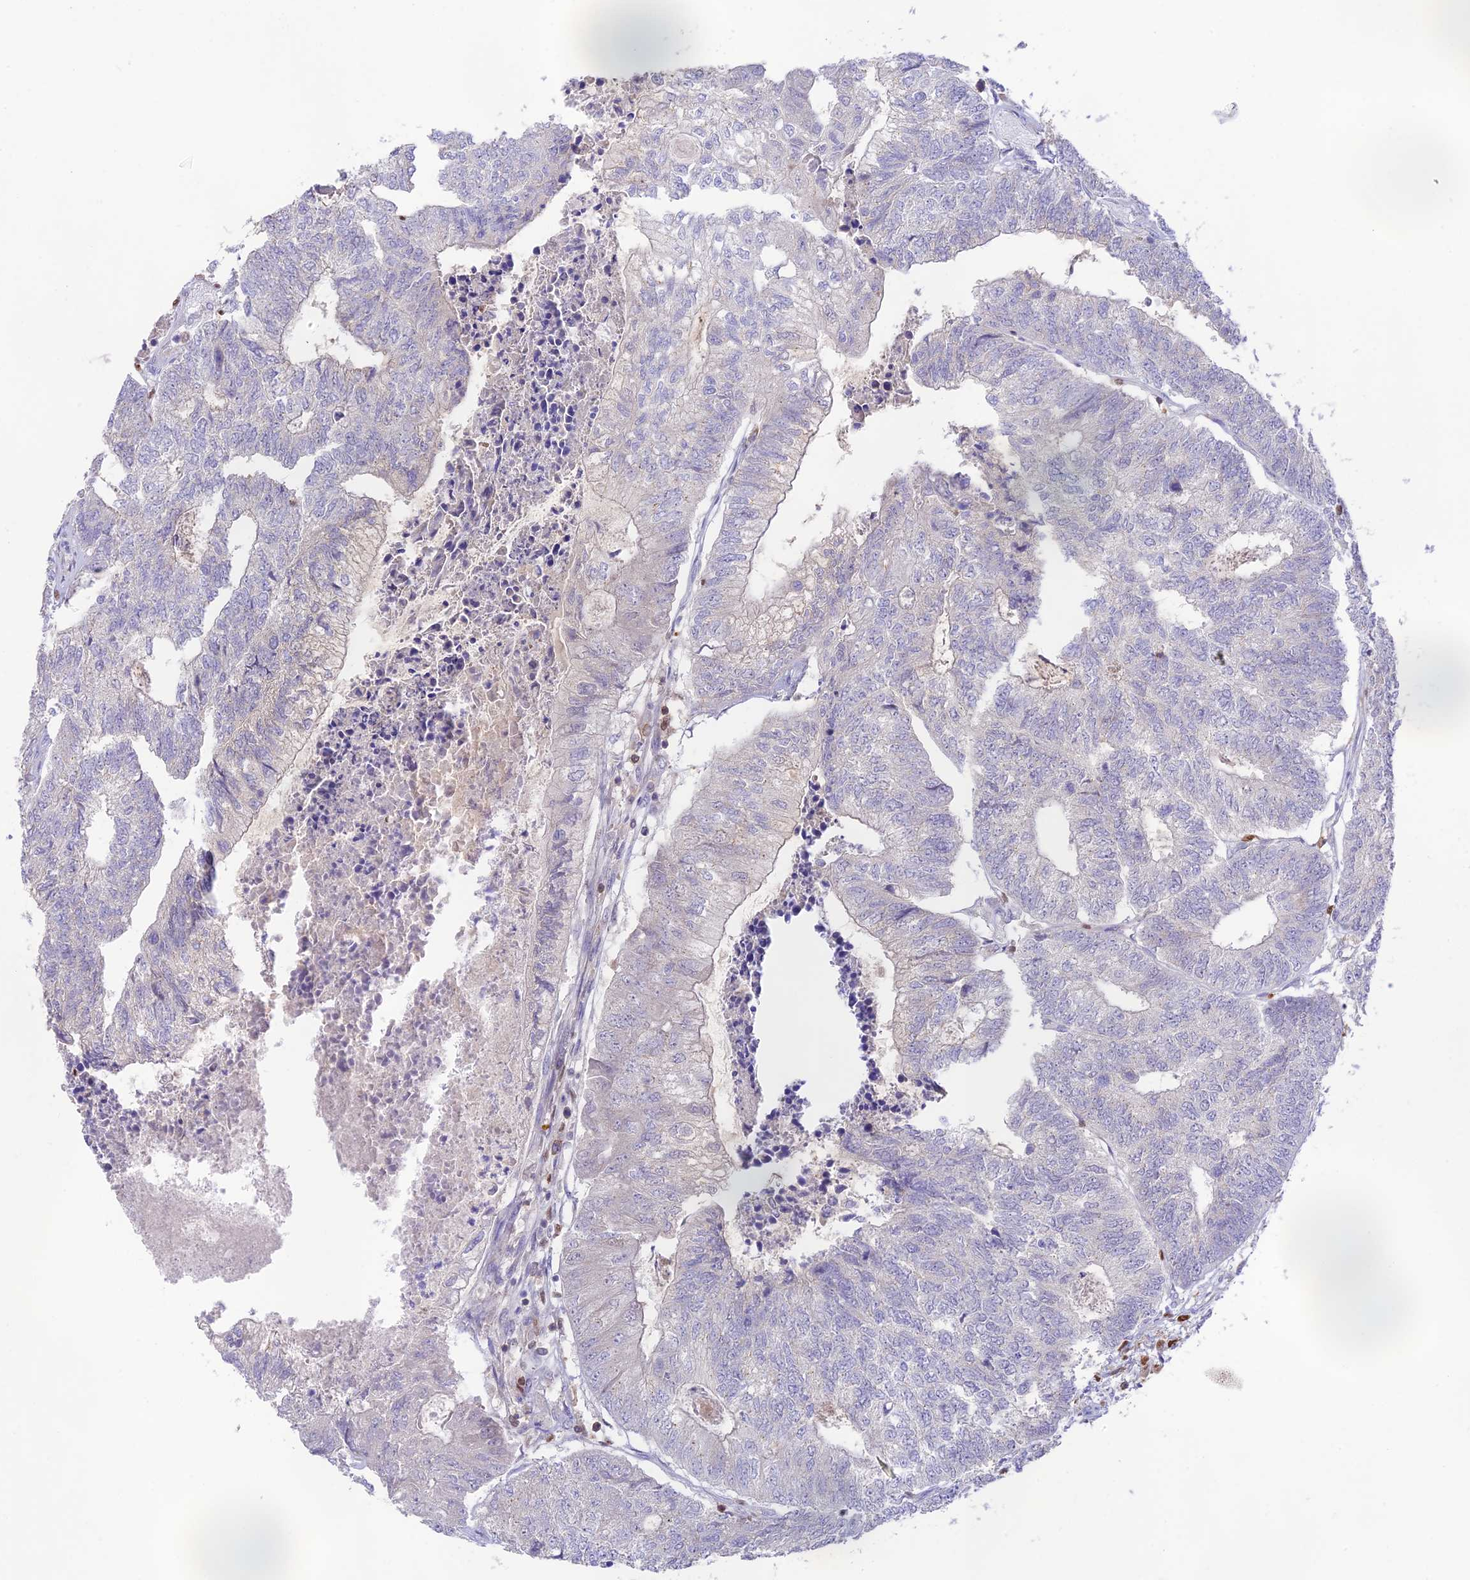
{"staining": {"intensity": "negative", "quantity": "none", "location": "none"}, "tissue": "colorectal cancer", "cell_type": "Tumor cells", "image_type": "cancer", "snomed": [{"axis": "morphology", "description": "Adenocarcinoma, NOS"}, {"axis": "topography", "description": "Colon"}], "caption": "DAB immunohistochemical staining of adenocarcinoma (colorectal) reveals no significant expression in tumor cells.", "gene": "DENND1C", "patient": {"sex": "female", "age": 67}}